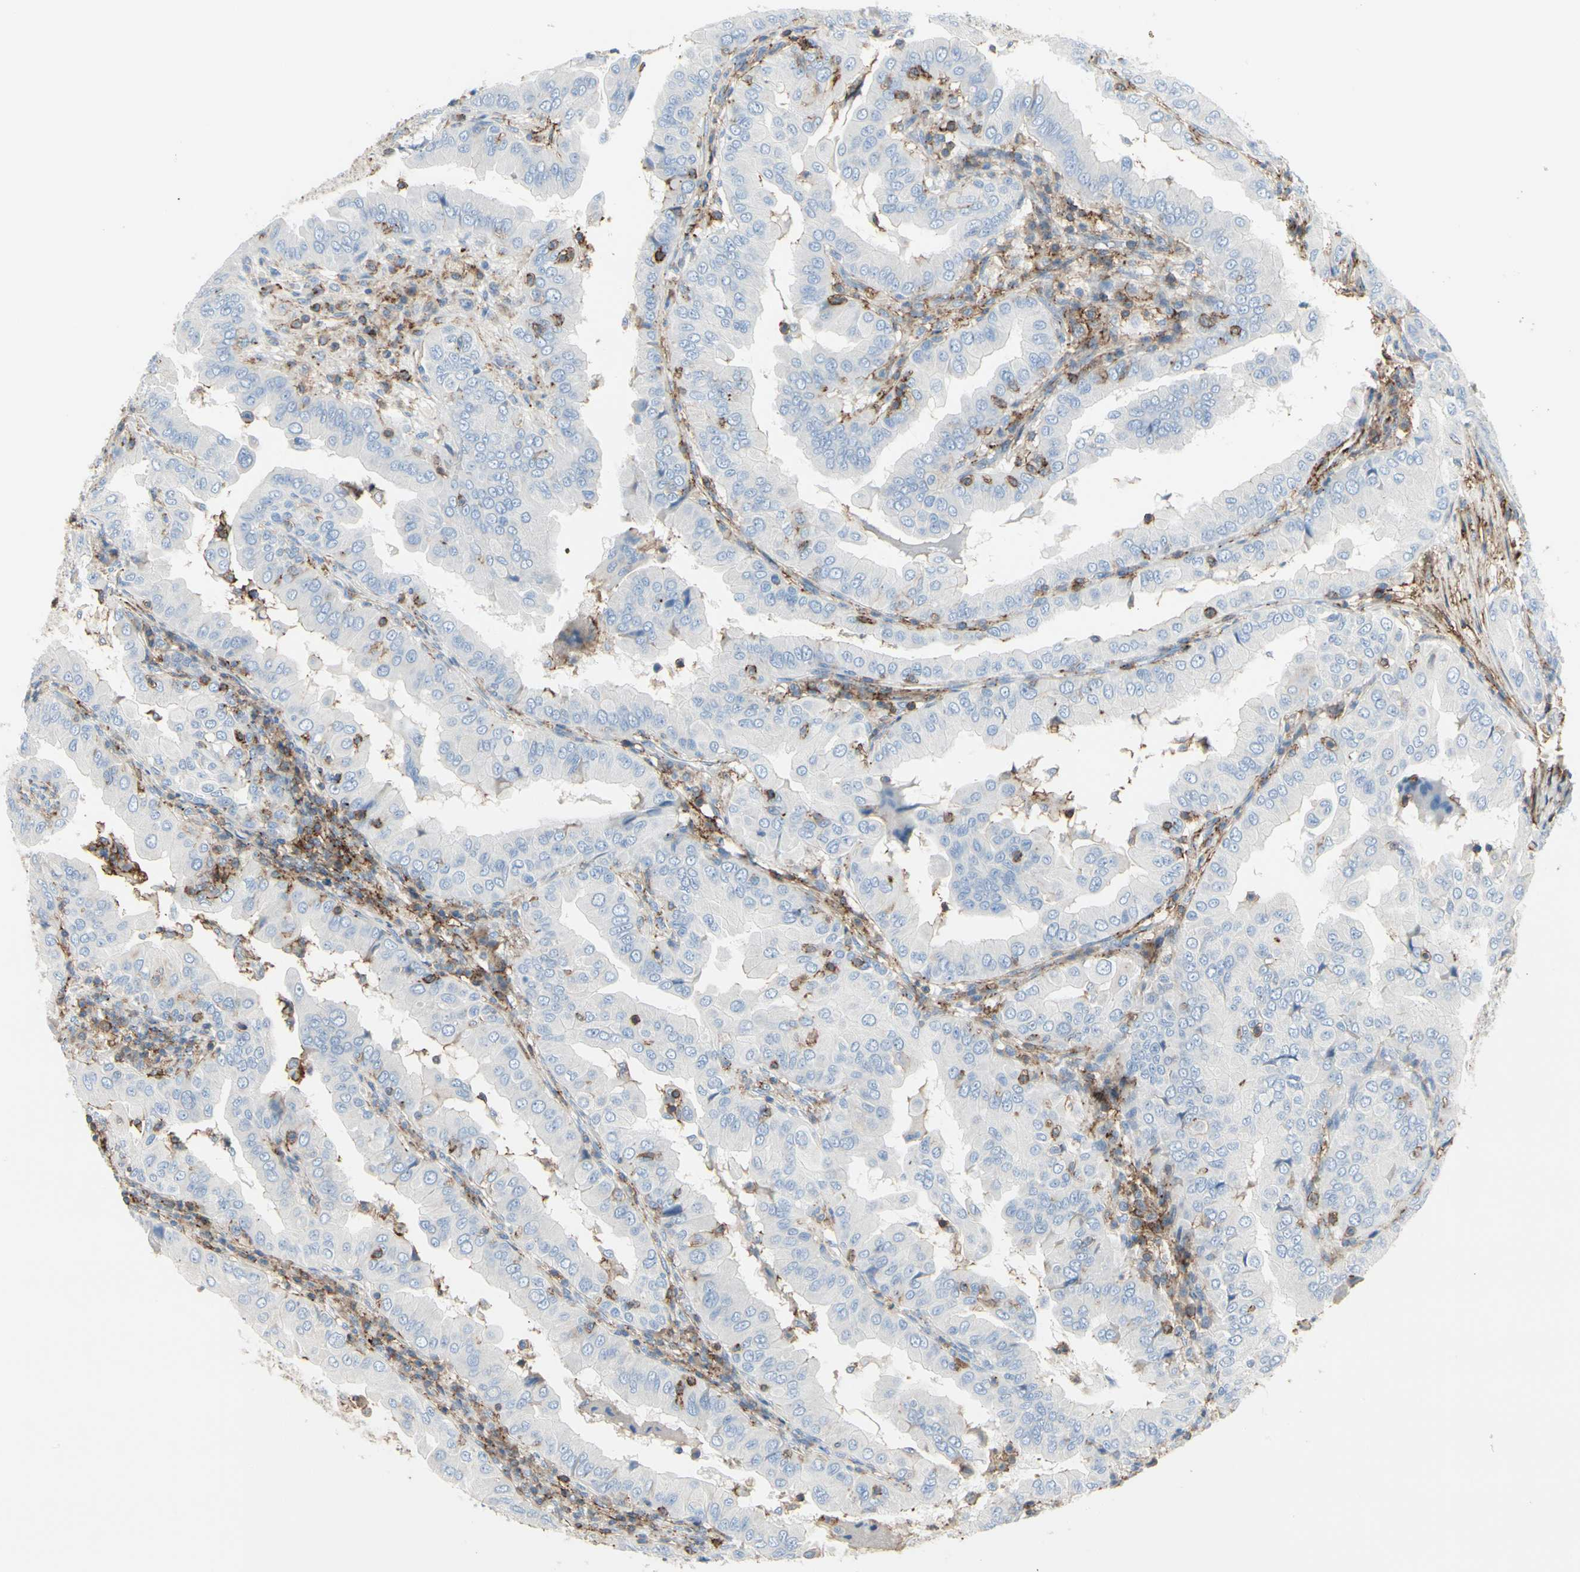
{"staining": {"intensity": "negative", "quantity": "none", "location": "none"}, "tissue": "thyroid cancer", "cell_type": "Tumor cells", "image_type": "cancer", "snomed": [{"axis": "morphology", "description": "Papillary adenocarcinoma, NOS"}, {"axis": "topography", "description": "Thyroid gland"}], "caption": "Thyroid cancer (papillary adenocarcinoma) was stained to show a protein in brown. There is no significant positivity in tumor cells.", "gene": "CLEC2B", "patient": {"sex": "male", "age": 33}}